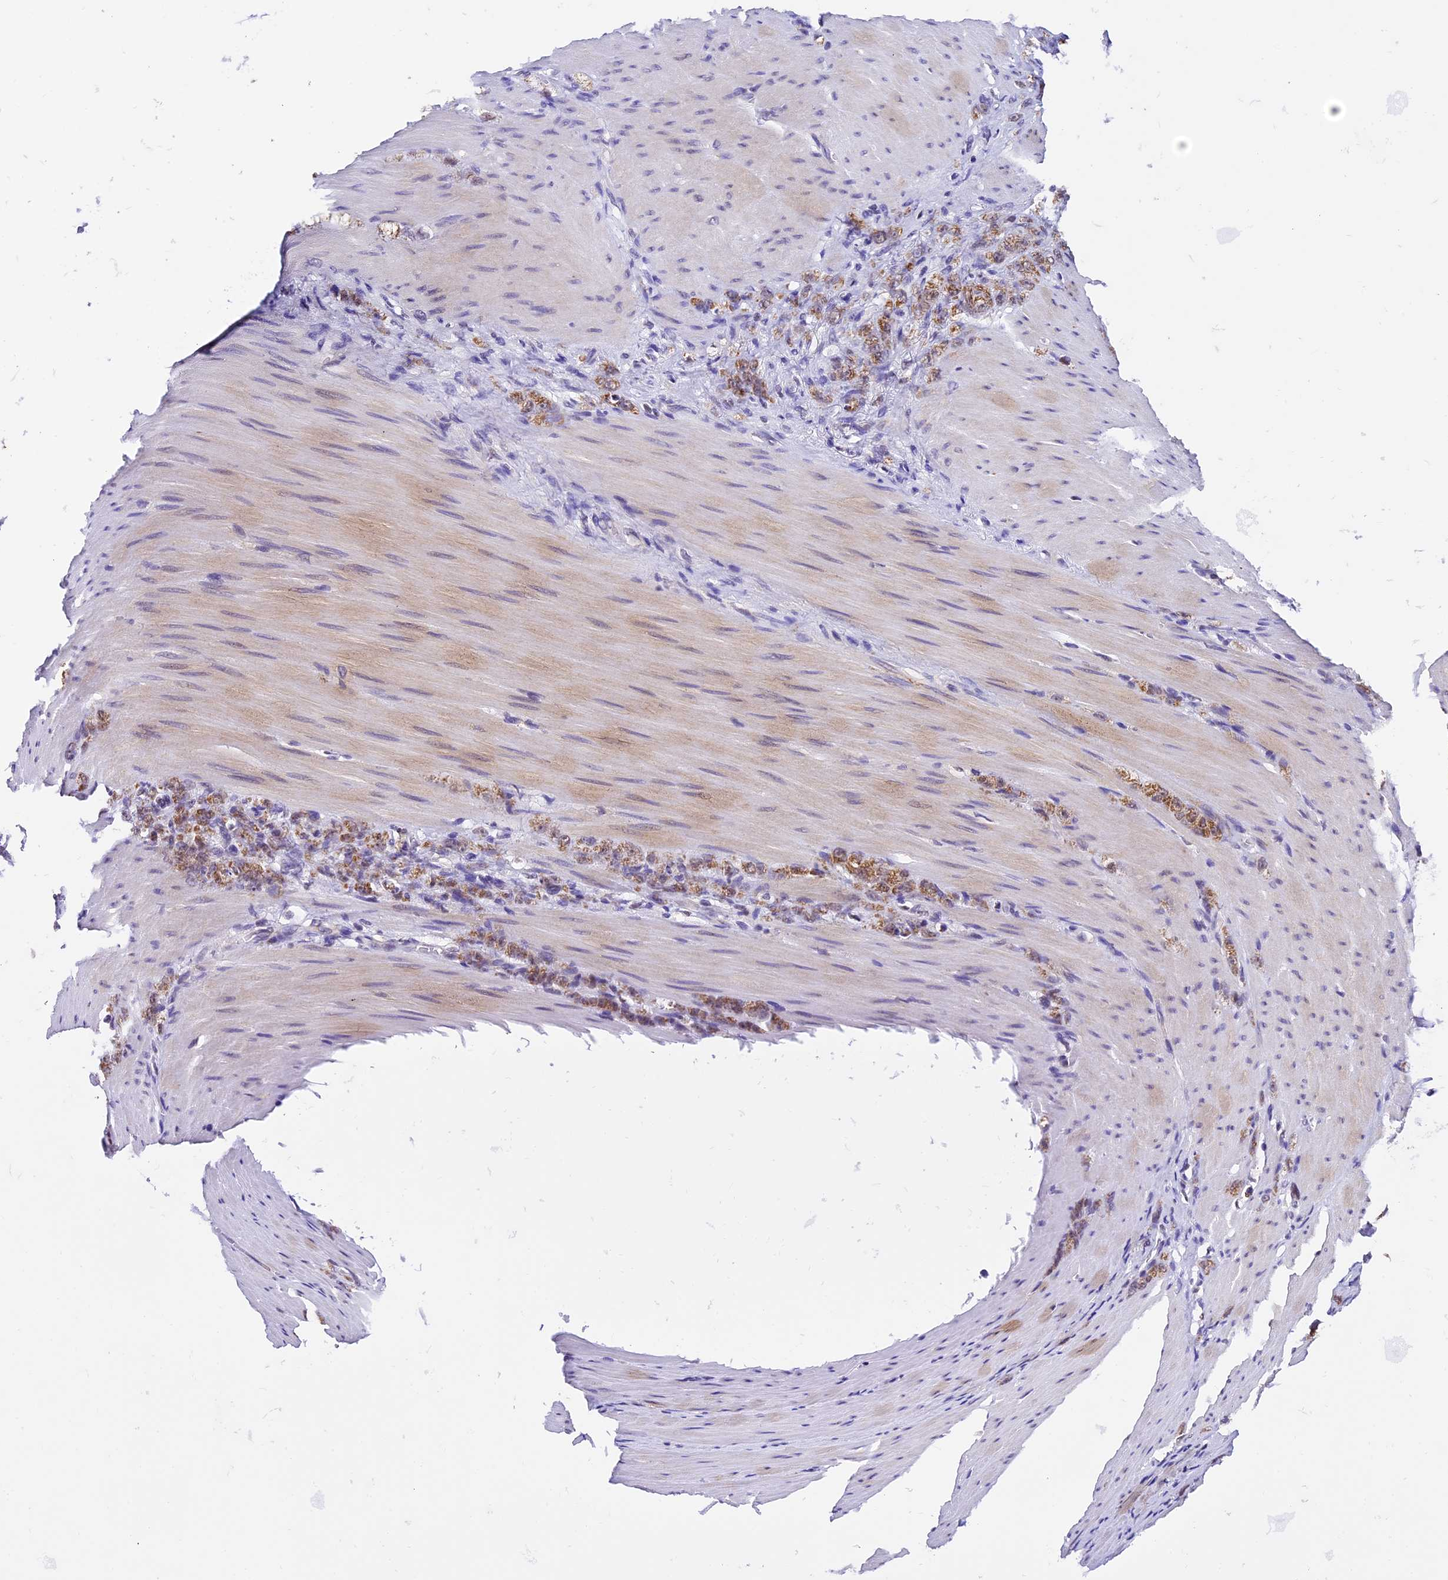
{"staining": {"intensity": "moderate", "quantity": ">75%", "location": "cytoplasmic/membranous"}, "tissue": "stomach cancer", "cell_type": "Tumor cells", "image_type": "cancer", "snomed": [{"axis": "morphology", "description": "Normal tissue, NOS"}, {"axis": "morphology", "description": "Adenocarcinoma, NOS"}, {"axis": "topography", "description": "Stomach"}], "caption": "An immunohistochemistry photomicrograph of tumor tissue is shown. Protein staining in brown shows moderate cytoplasmic/membranous positivity in stomach adenocarcinoma within tumor cells.", "gene": "CARS2", "patient": {"sex": "male", "age": 82}}